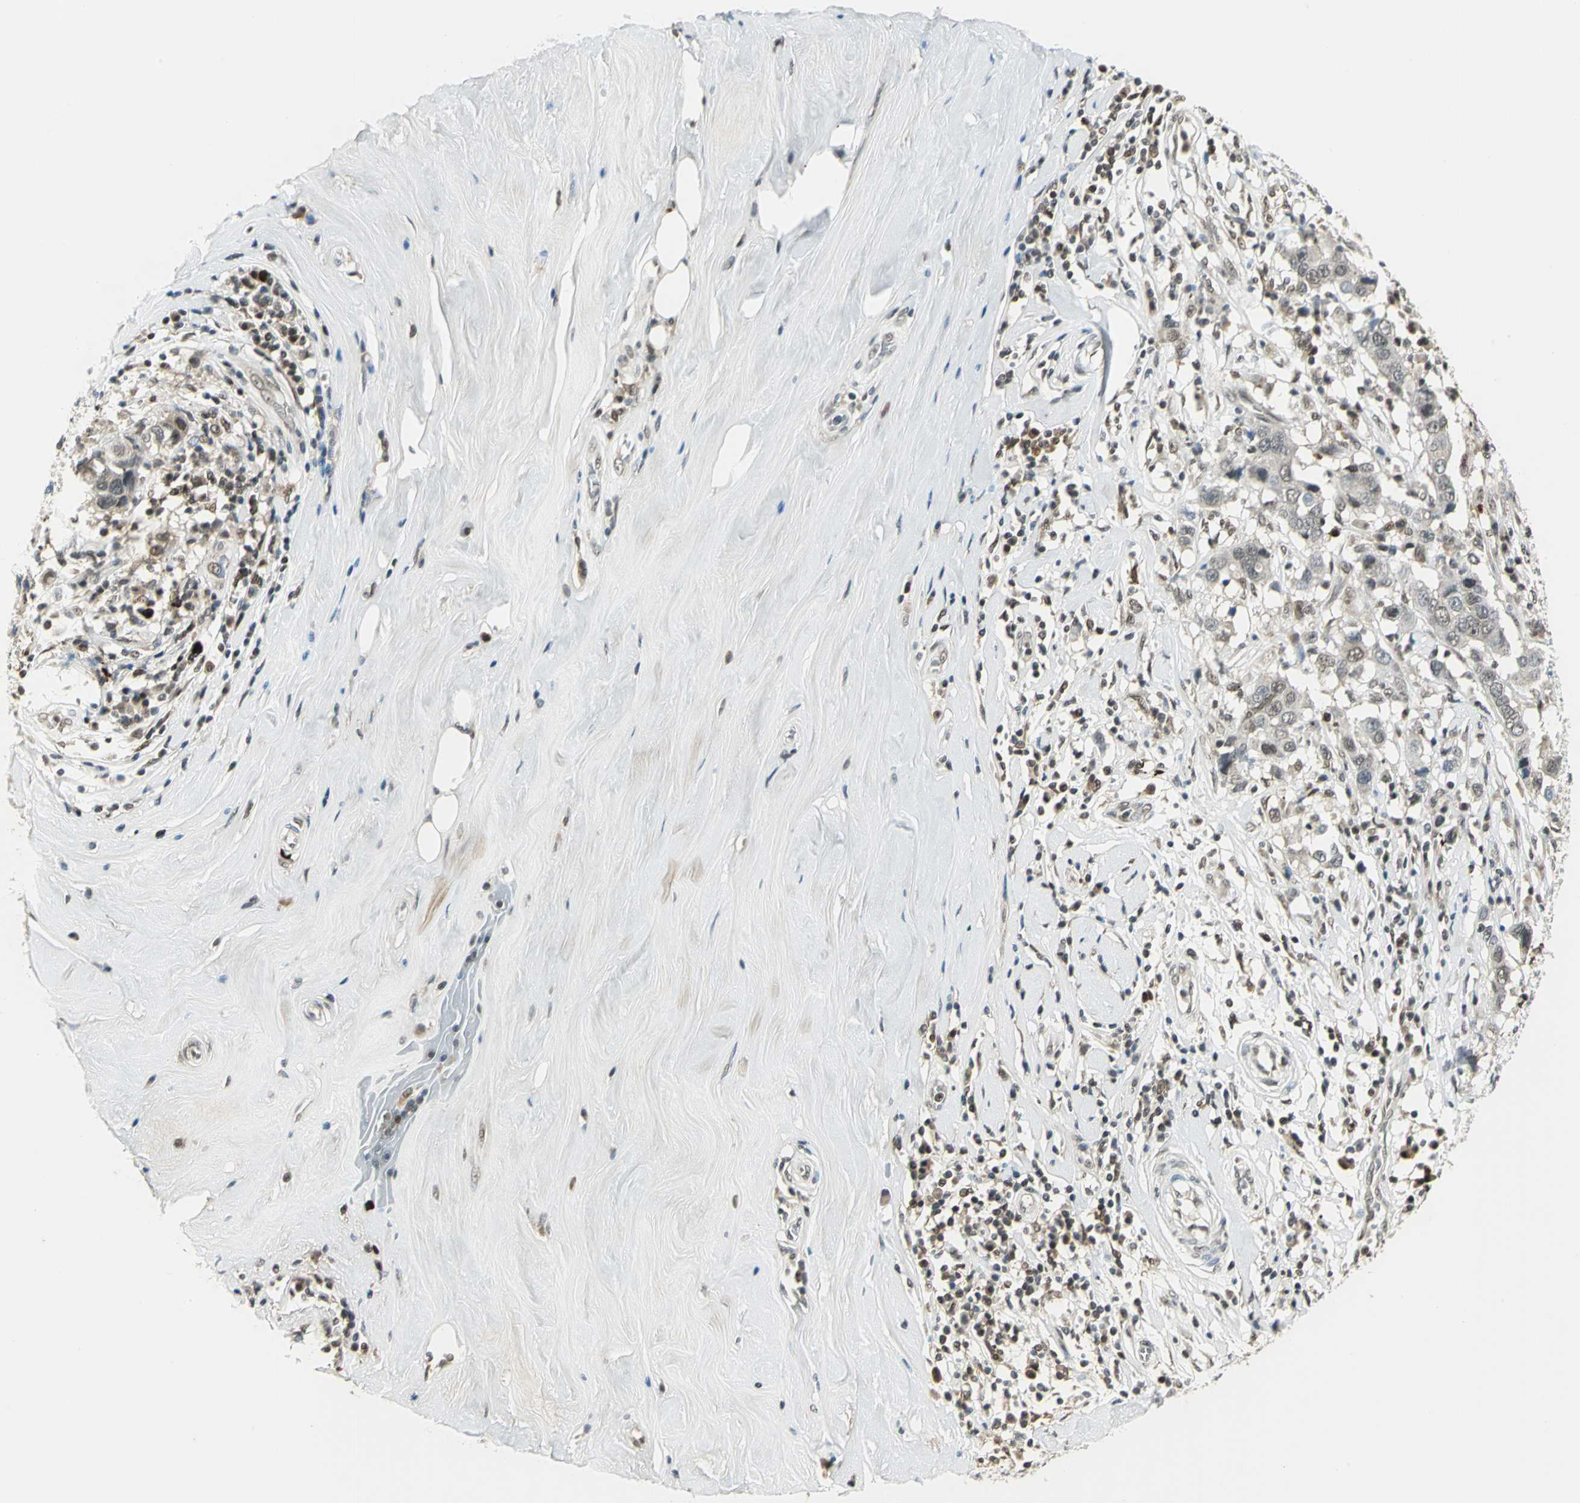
{"staining": {"intensity": "weak", "quantity": "25%-75%", "location": "nuclear"}, "tissue": "breast cancer", "cell_type": "Tumor cells", "image_type": "cancer", "snomed": [{"axis": "morphology", "description": "Duct carcinoma"}, {"axis": "topography", "description": "Breast"}], "caption": "A low amount of weak nuclear staining is identified in approximately 25%-75% of tumor cells in breast cancer tissue. Nuclei are stained in blue.", "gene": "RAD17", "patient": {"sex": "female", "age": 27}}